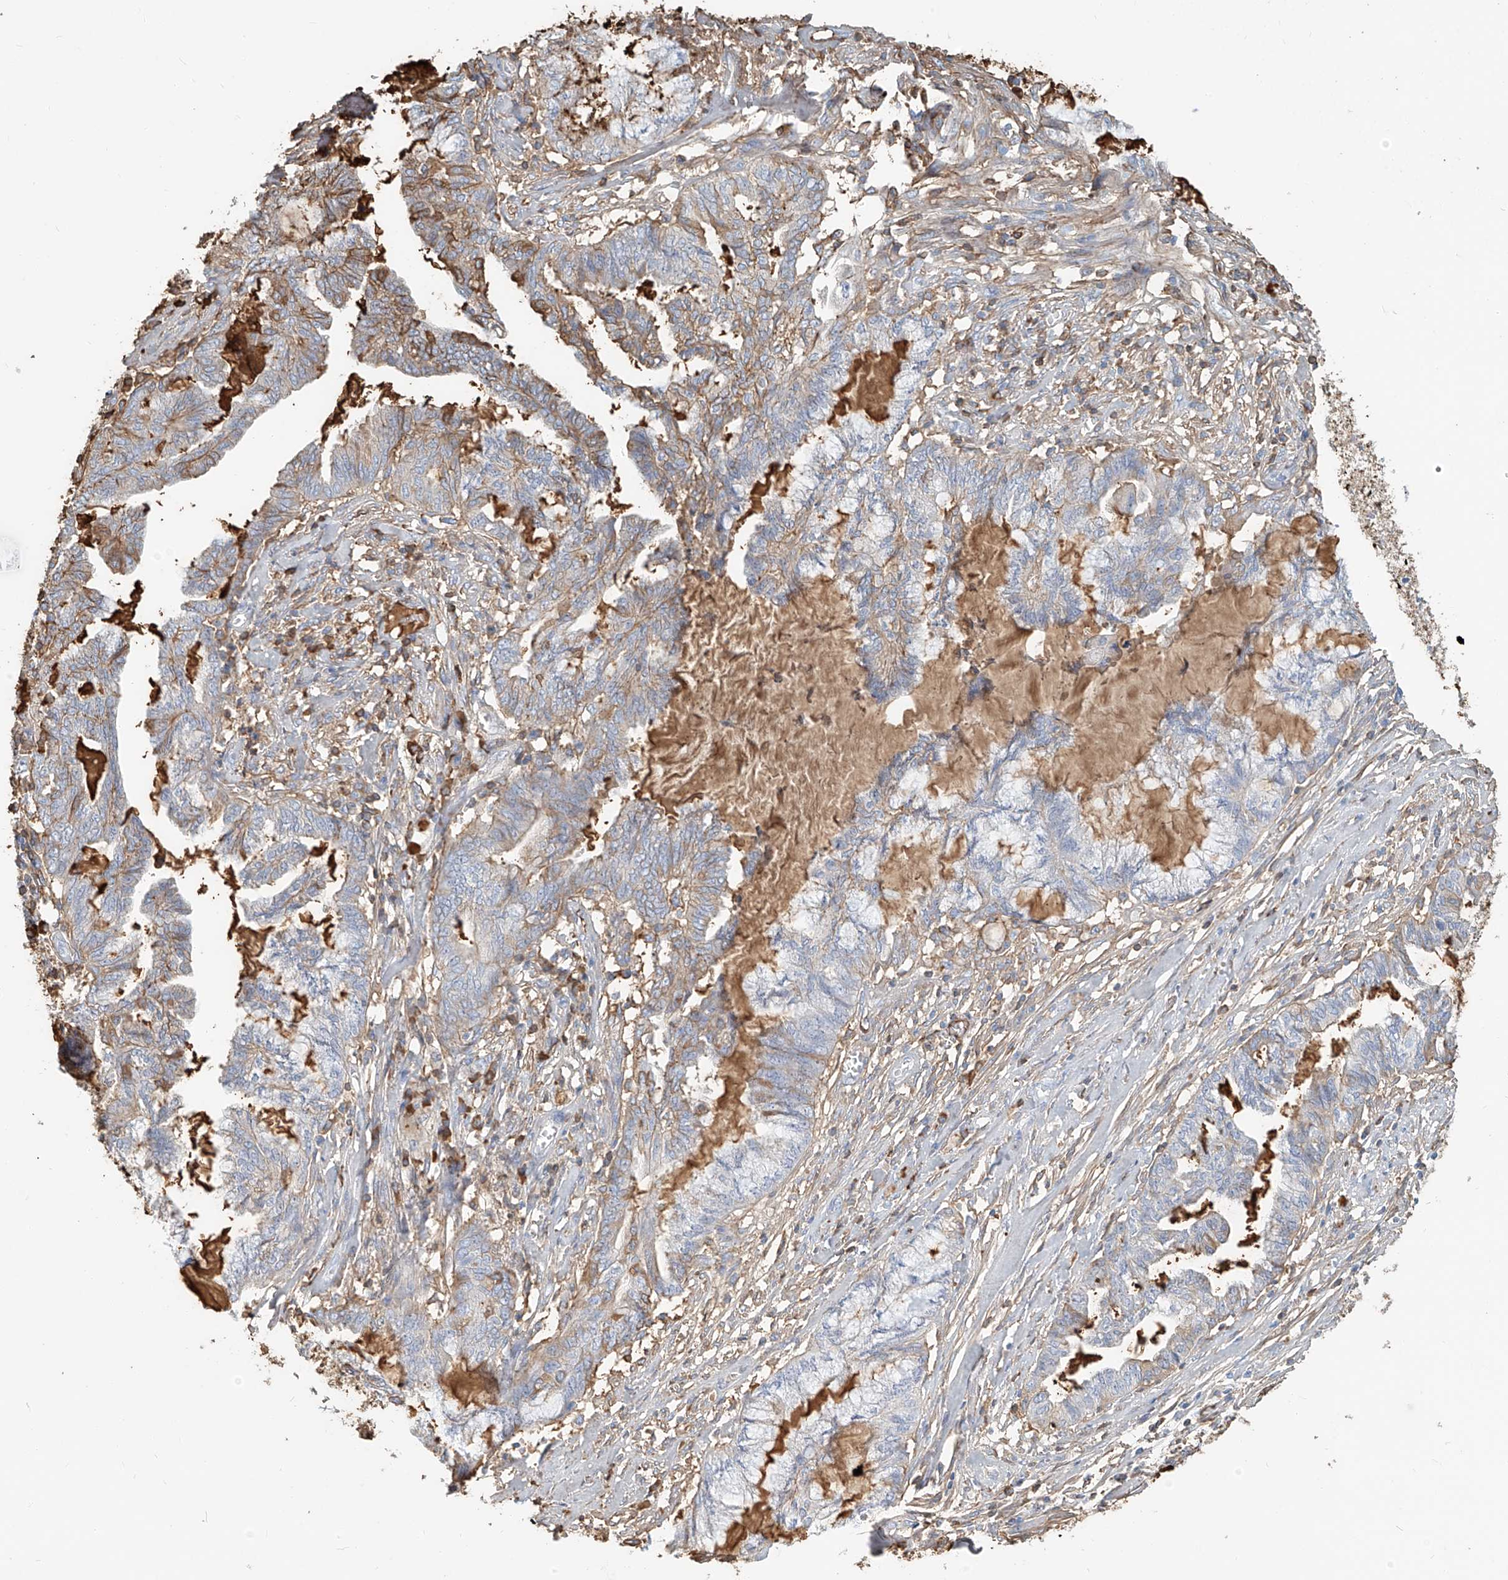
{"staining": {"intensity": "moderate", "quantity": "<25%", "location": "cytoplasmic/membranous"}, "tissue": "endometrial cancer", "cell_type": "Tumor cells", "image_type": "cancer", "snomed": [{"axis": "morphology", "description": "Adenocarcinoma, NOS"}, {"axis": "topography", "description": "Endometrium"}], "caption": "Immunohistochemistry (IHC) staining of adenocarcinoma (endometrial), which reveals low levels of moderate cytoplasmic/membranous expression in about <25% of tumor cells indicating moderate cytoplasmic/membranous protein staining. The staining was performed using DAB (brown) for protein detection and nuclei were counterstained in hematoxylin (blue).", "gene": "ZFP30", "patient": {"sex": "female", "age": 86}}